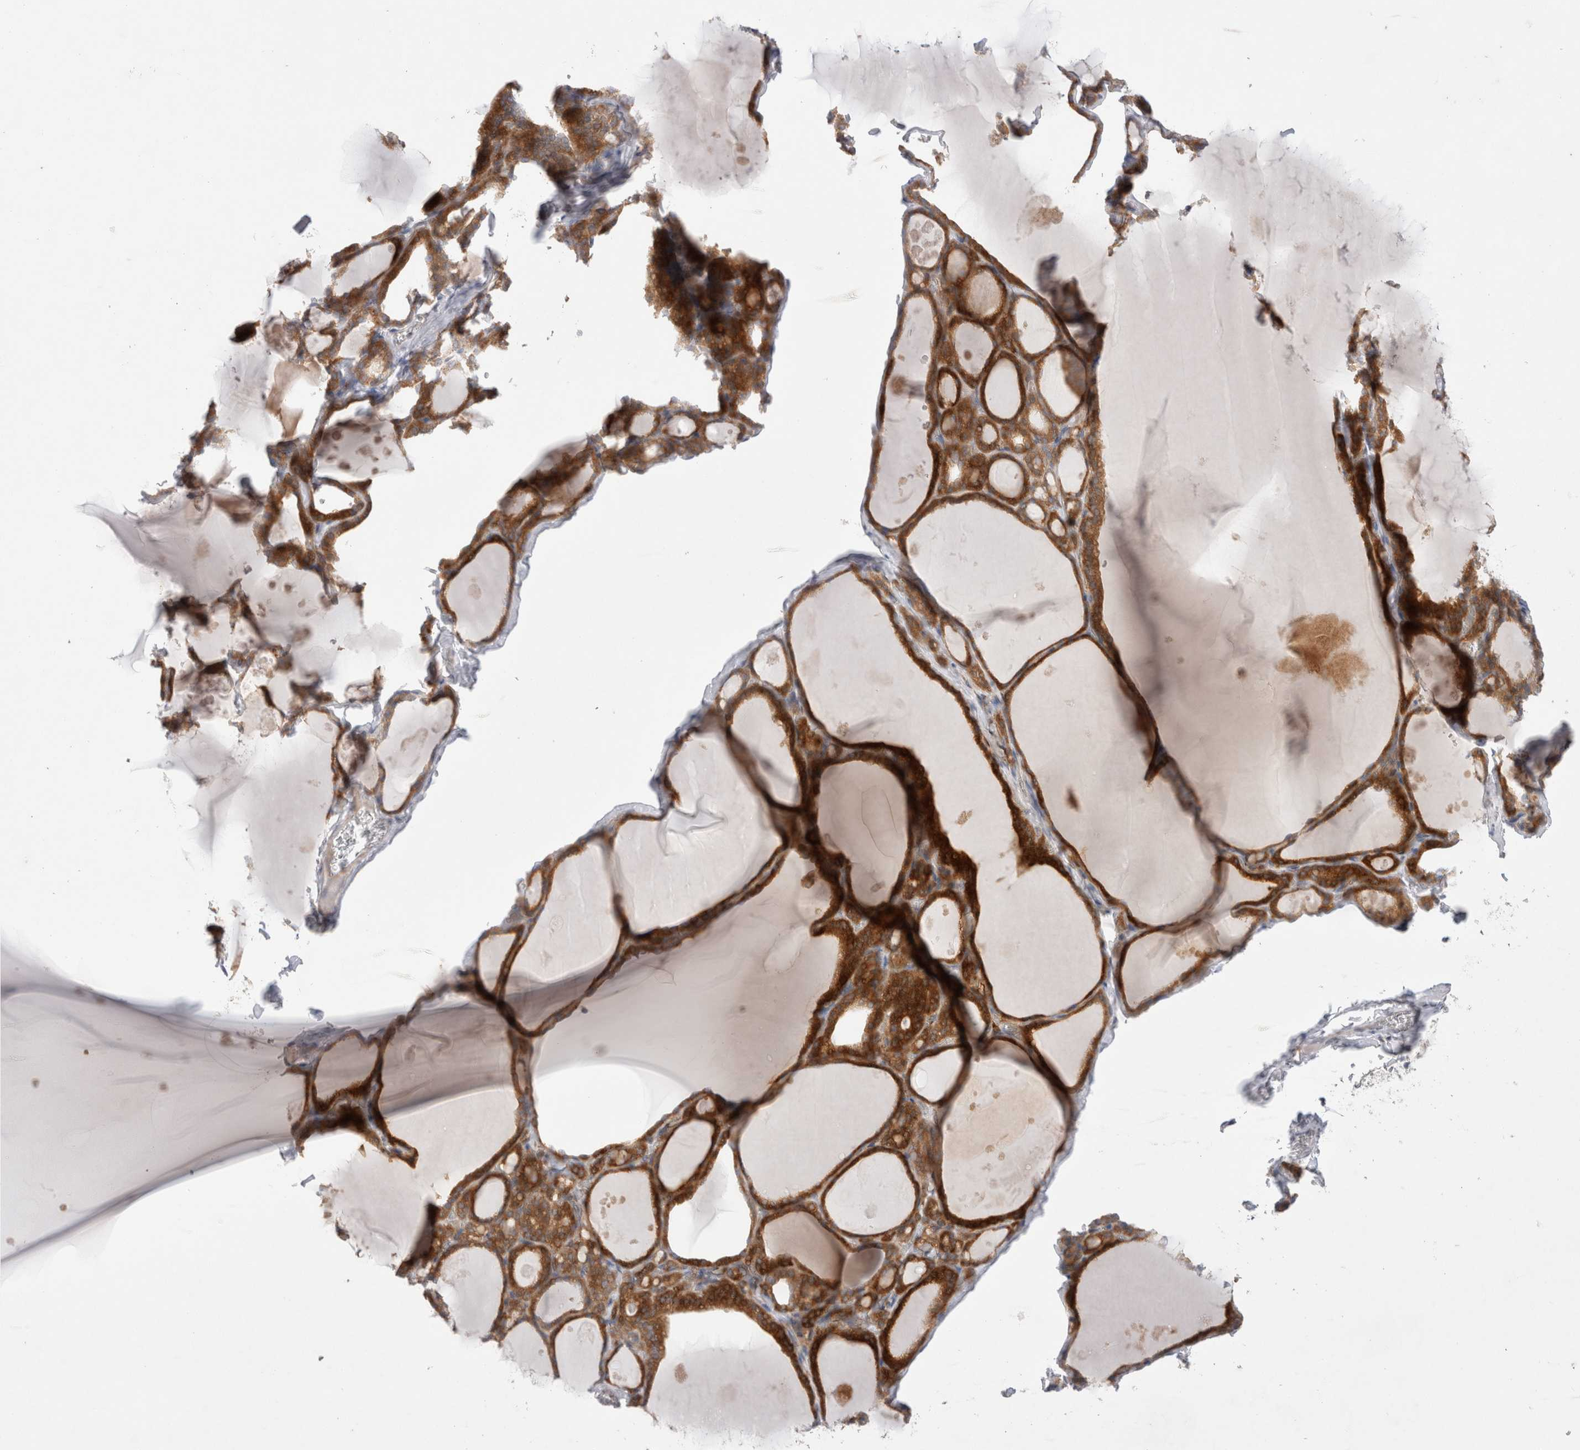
{"staining": {"intensity": "strong", "quantity": ">75%", "location": "cytoplasmic/membranous"}, "tissue": "thyroid gland", "cell_type": "Glandular cells", "image_type": "normal", "snomed": [{"axis": "morphology", "description": "Normal tissue, NOS"}, {"axis": "topography", "description": "Thyroid gland"}], "caption": "This is a photomicrograph of immunohistochemistry staining of unremarkable thyroid gland, which shows strong positivity in the cytoplasmic/membranous of glandular cells.", "gene": "TBC1D16", "patient": {"sex": "male", "age": 56}}